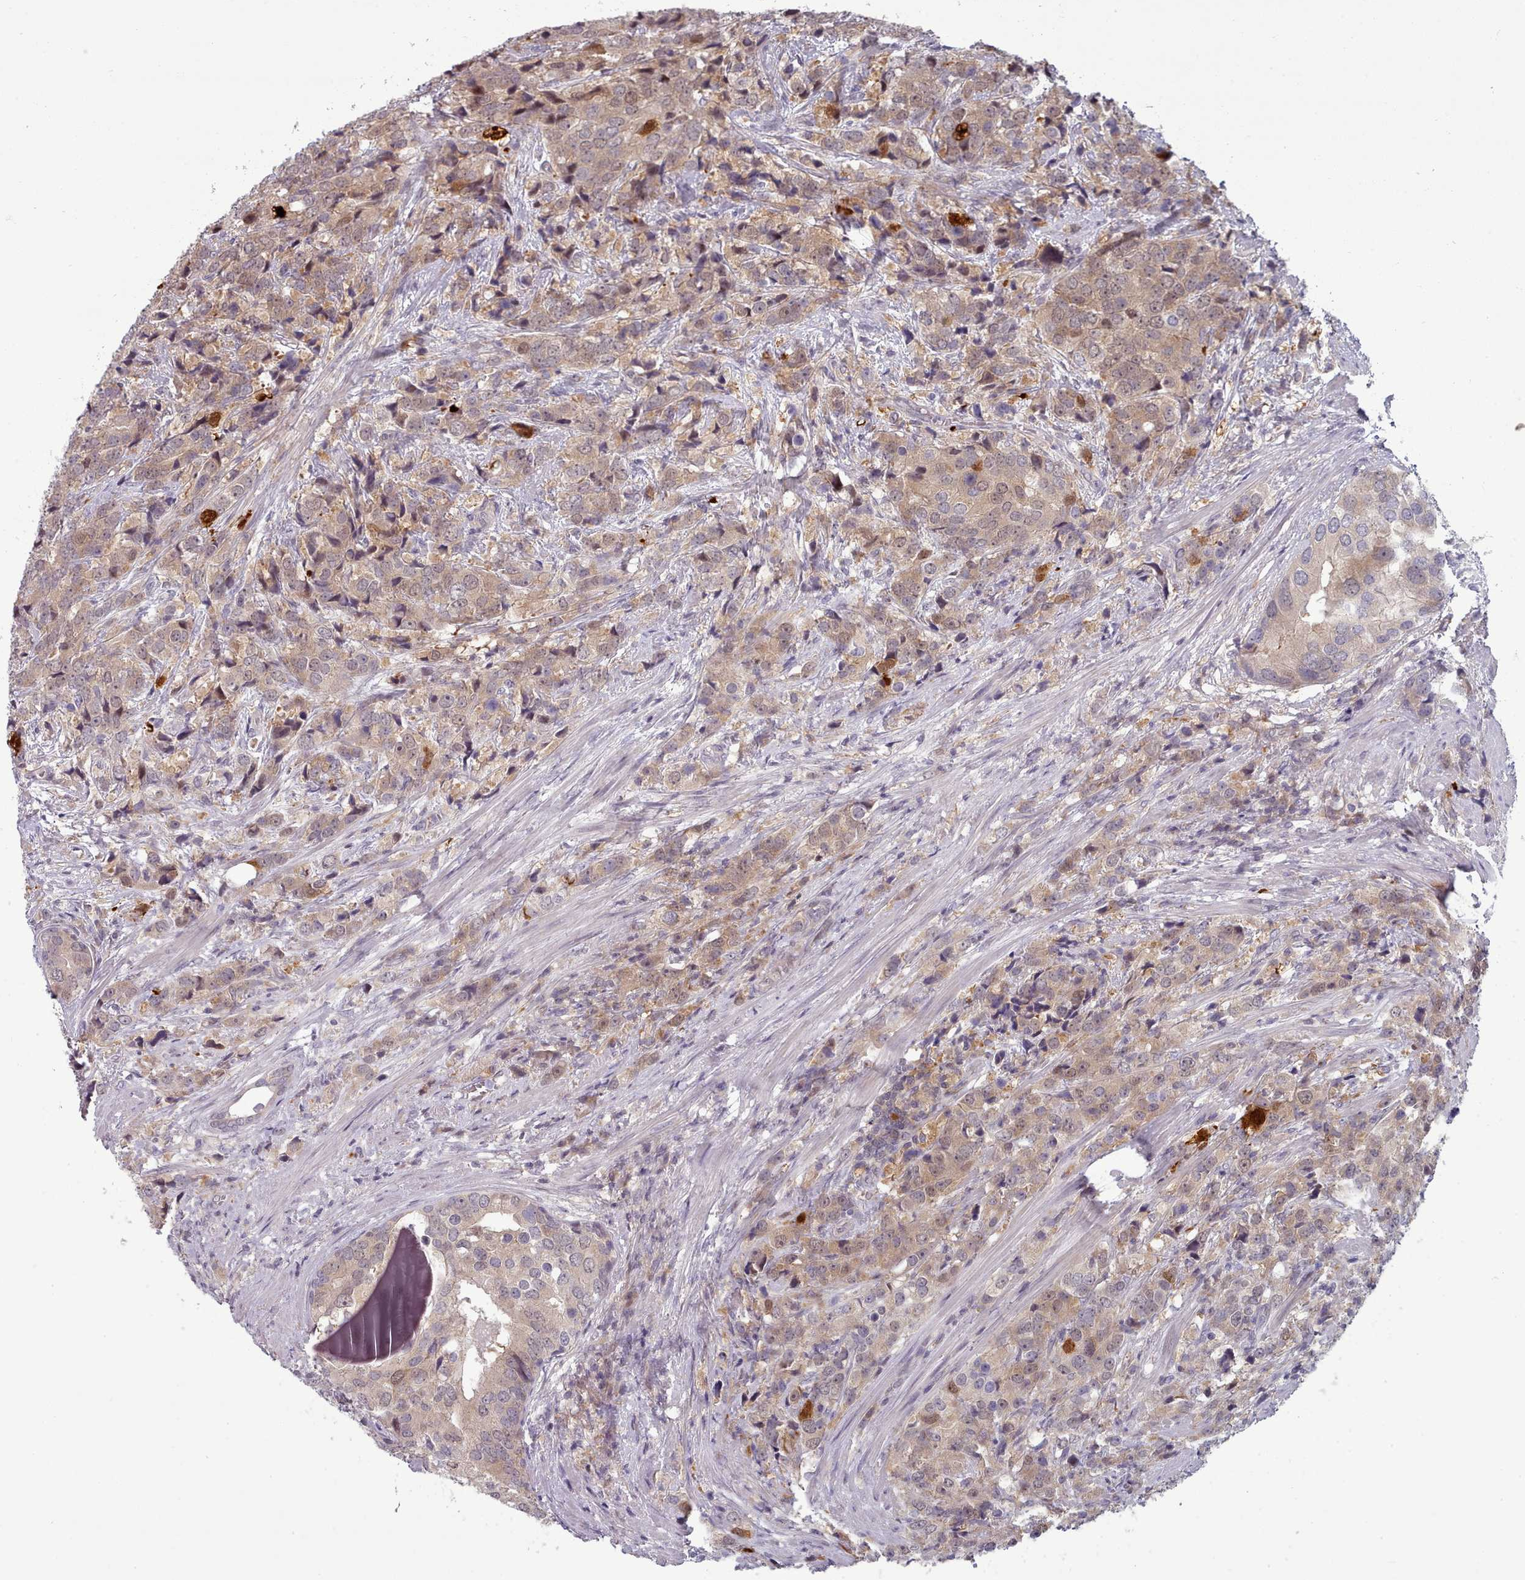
{"staining": {"intensity": "weak", "quantity": ">75%", "location": "cytoplasmic/membranous"}, "tissue": "prostate cancer", "cell_type": "Tumor cells", "image_type": "cancer", "snomed": [{"axis": "morphology", "description": "Adenocarcinoma, High grade"}, {"axis": "topography", "description": "Prostate"}], "caption": "There is low levels of weak cytoplasmic/membranous staining in tumor cells of prostate cancer (high-grade adenocarcinoma), as demonstrated by immunohistochemical staining (brown color).", "gene": "CLNS1A", "patient": {"sex": "male", "age": 62}}